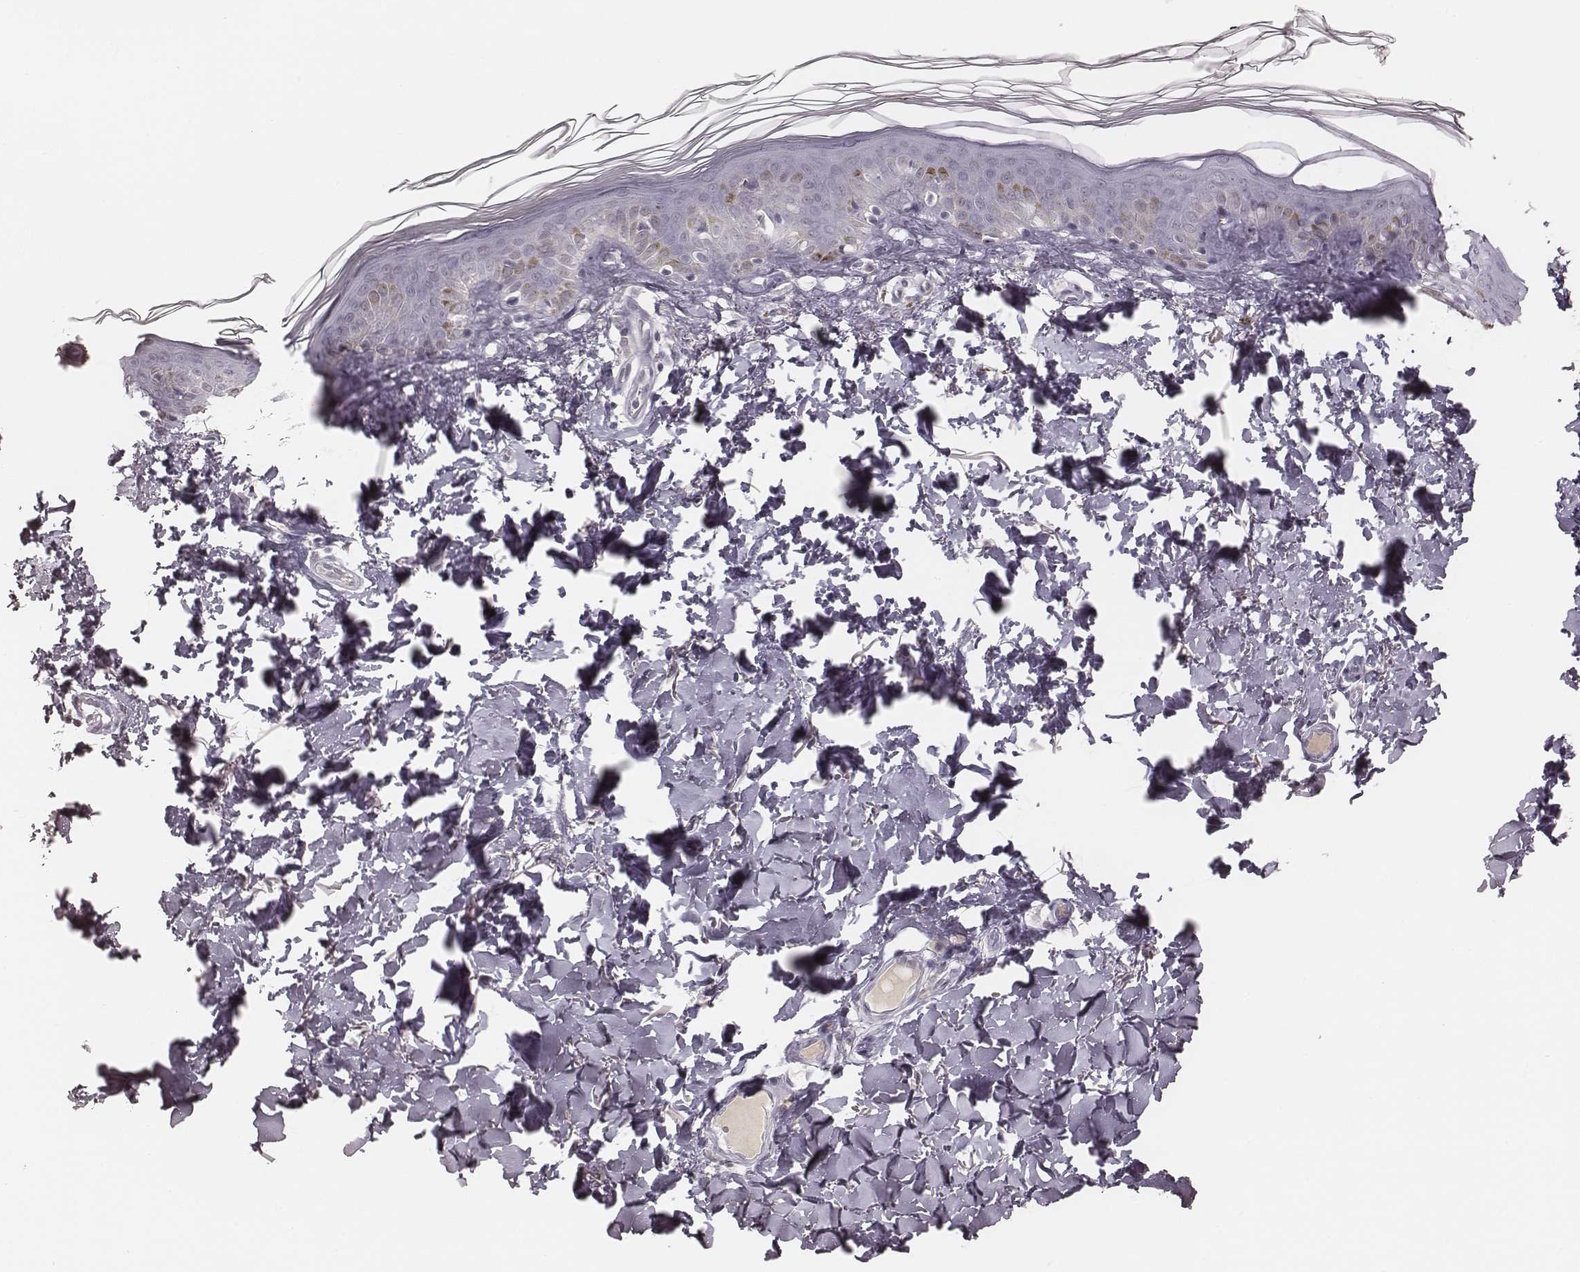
{"staining": {"intensity": "negative", "quantity": "none", "location": "none"}, "tissue": "skin", "cell_type": "Fibroblasts", "image_type": "normal", "snomed": [{"axis": "morphology", "description": "Normal tissue, NOS"}, {"axis": "topography", "description": "Skin"}, {"axis": "topography", "description": "Peripheral nerve tissue"}], "caption": "IHC photomicrograph of benign skin stained for a protein (brown), which exhibits no staining in fibroblasts.", "gene": "MSX1", "patient": {"sex": "female", "age": 45}}